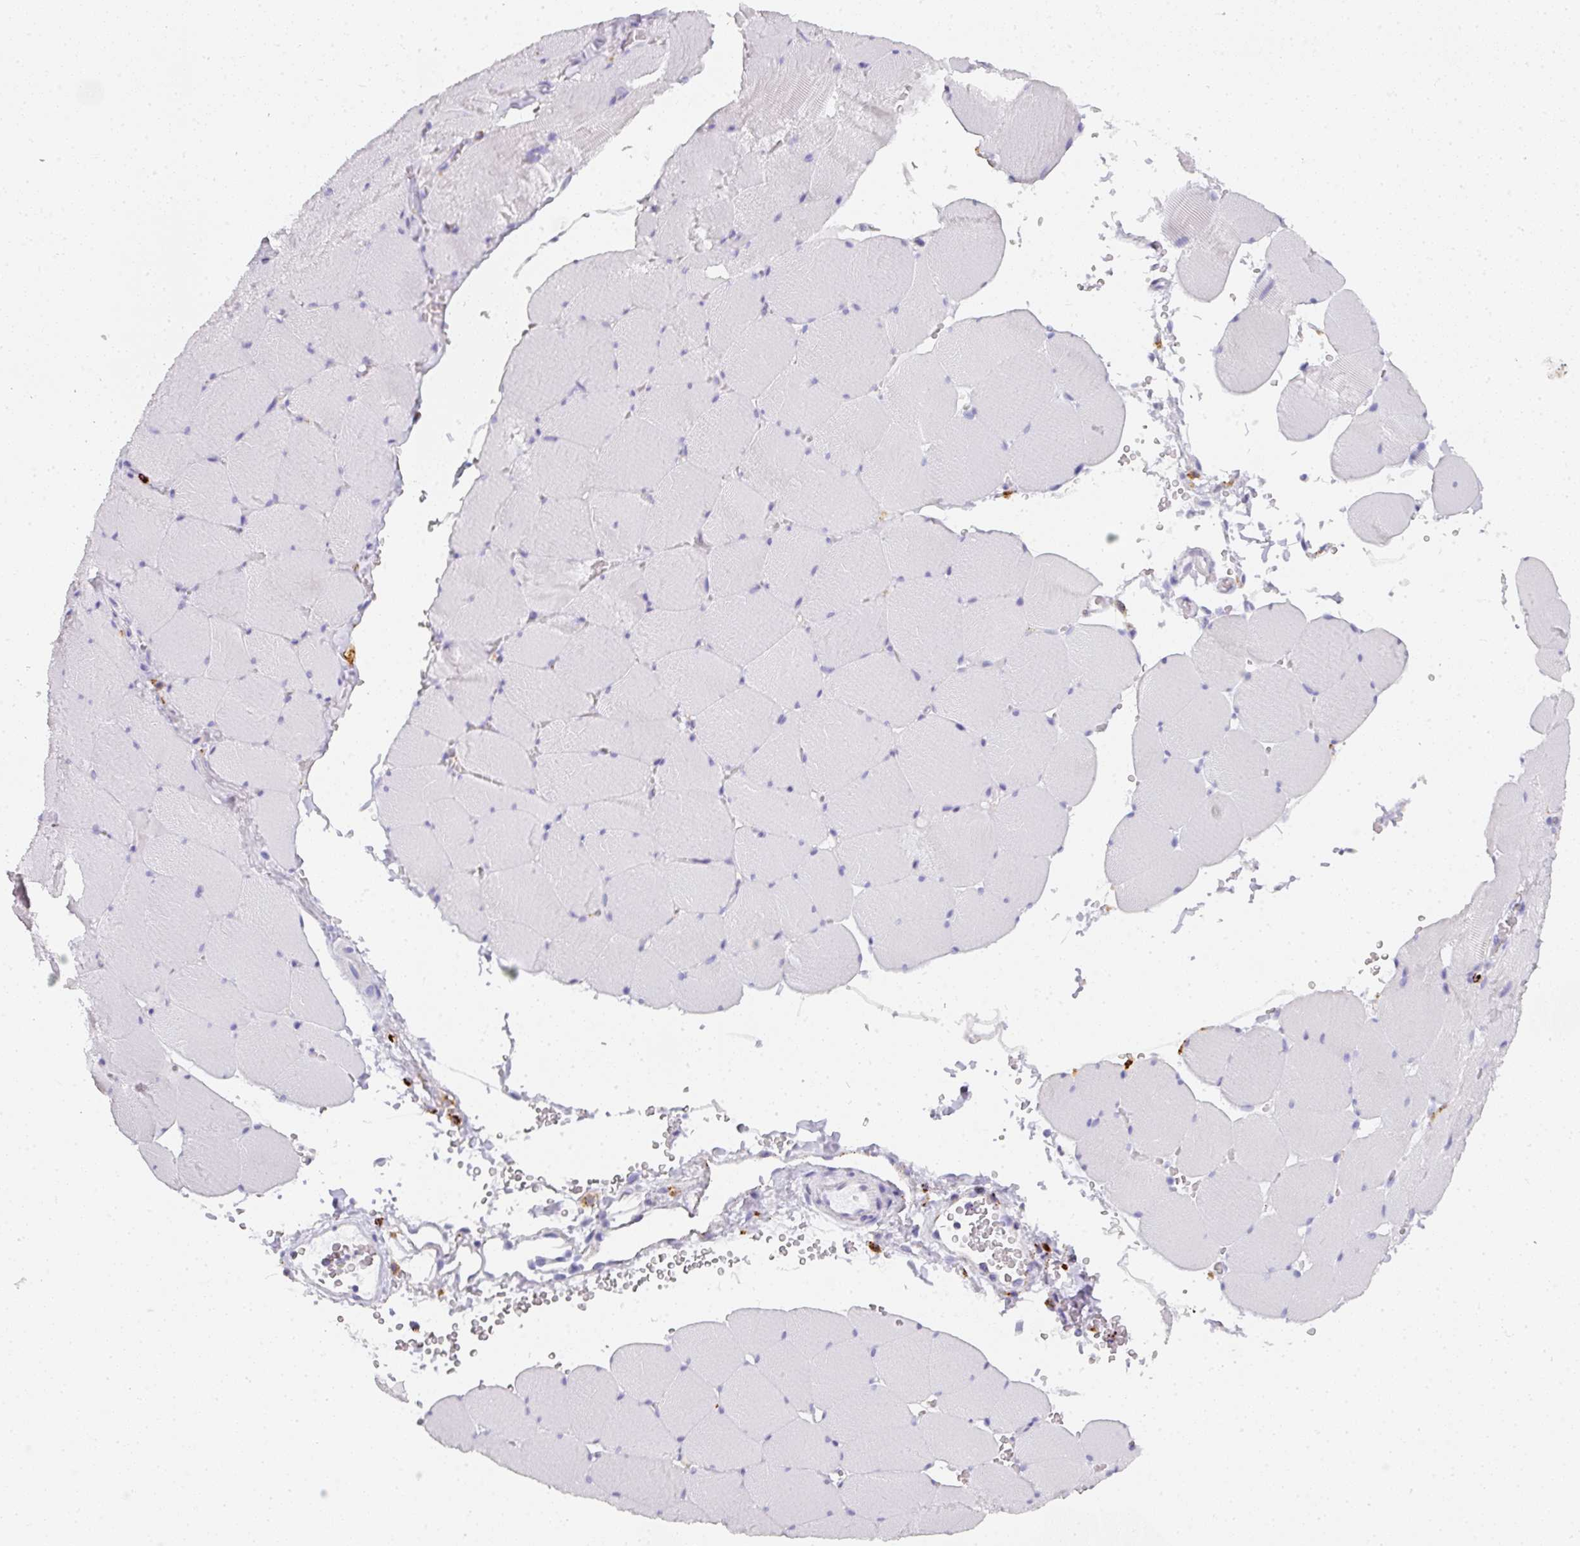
{"staining": {"intensity": "negative", "quantity": "none", "location": "none"}, "tissue": "skeletal muscle", "cell_type": "Myocytes", "image_type": "normal", "snomed": [{"axis": "morphology", "description": "Normal tissue, NOS"}, {"axis": "topography", "description": "Skeletal muscle"}, {"axis": "topography", "description": "Head-Neck"}], "caption": "IHC micrograph of normal skeletal muscle: human skeletal muscle stained with DAB (3,3'-diaminobenzidine) exhibits no significant protein expression in myocytes. (DAB (3,3'-diaminobenzidine) IHC, high magnification).", "gene": "MMACHC", "patient": {"sex": "male", "age": 66}}